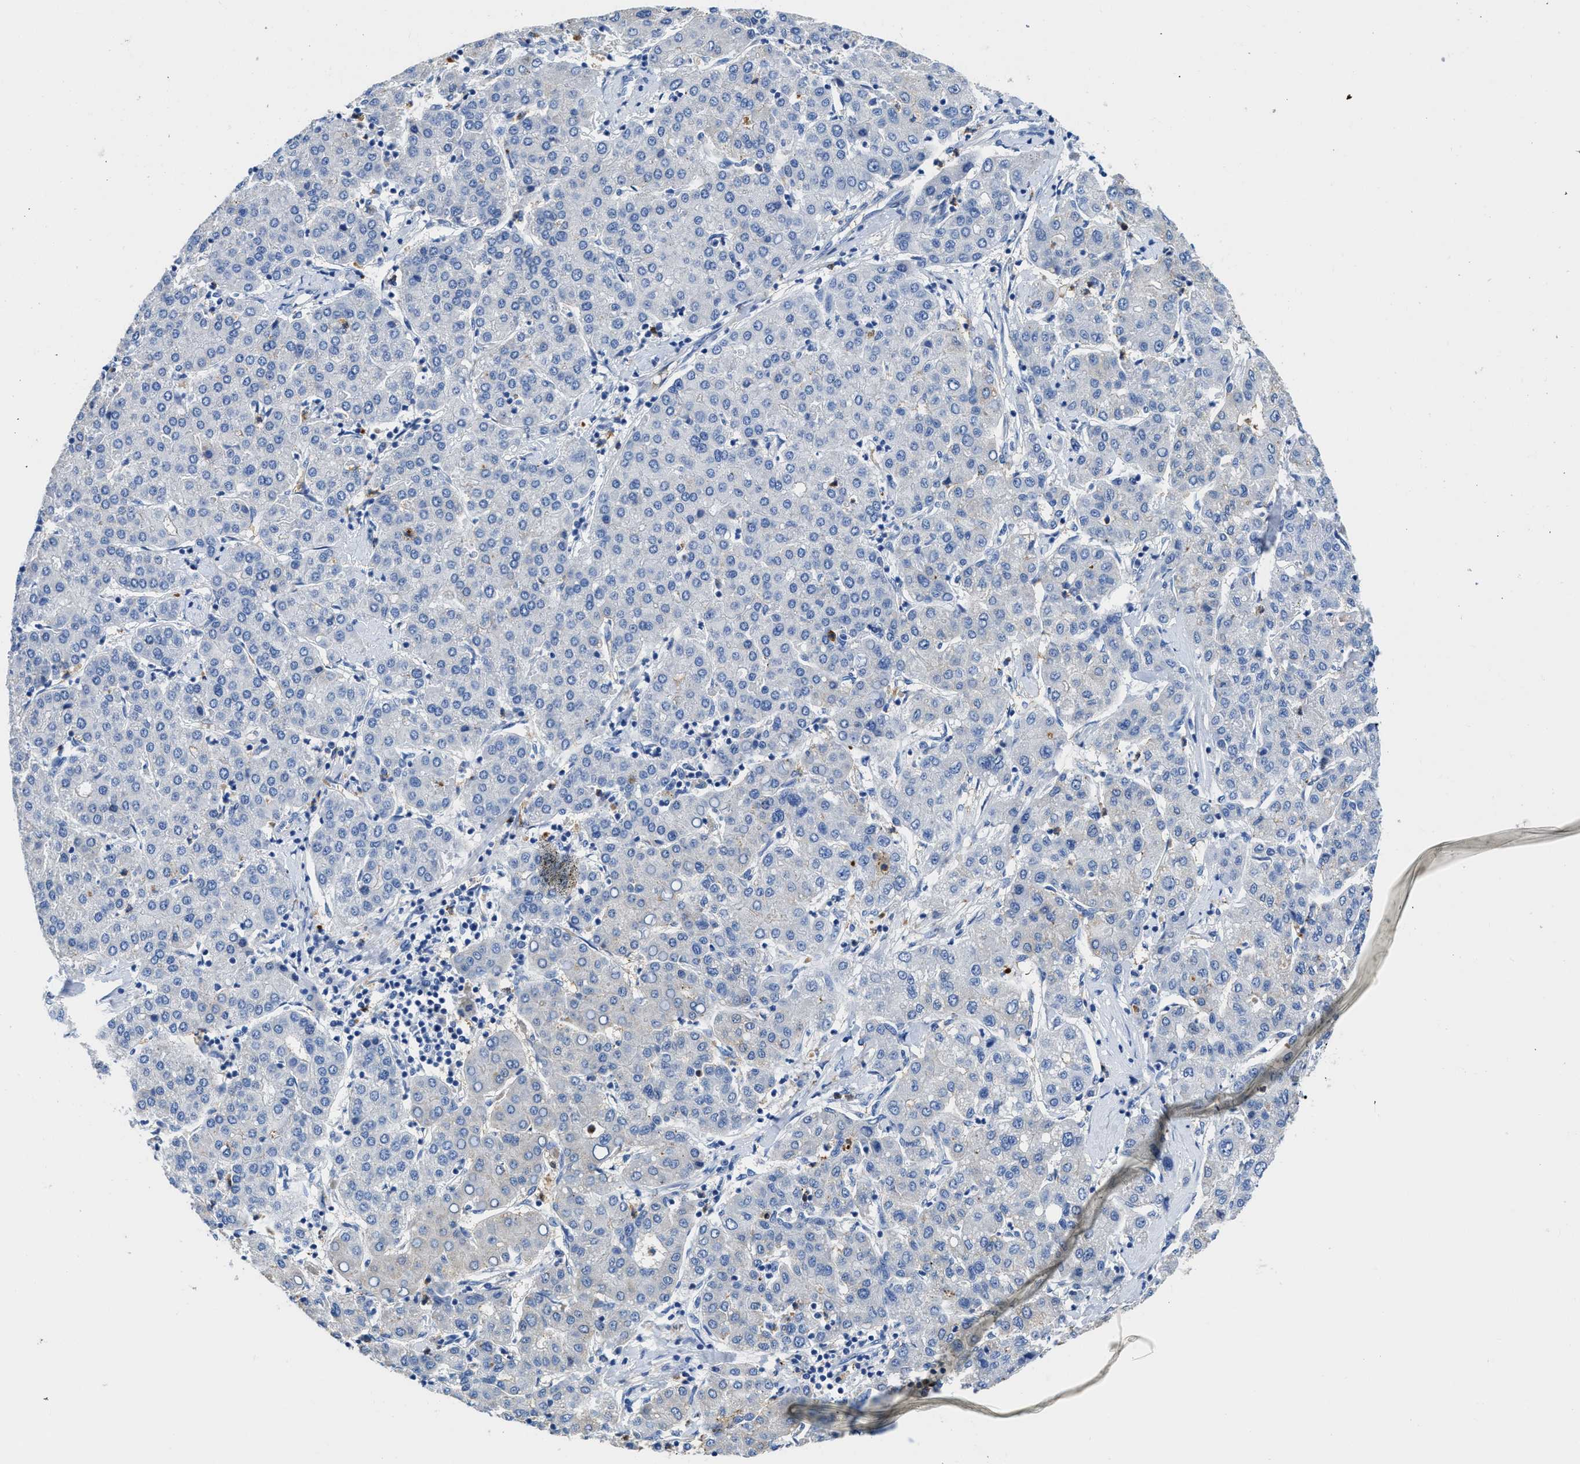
{"staining": {"intensity": "negative", "quantity": "none", "location": "none"}, "tissue": "liver cancer", "cell_type": "Tumor cells", "image_type": "cancer", "snomed": [{"axis": "morphology", "description": "Carcinoma, Hepatocellular, NOS"}, {"axis": "topography", "description": "Liver"}], "caption": "Liver cancer was stained to show a protein in brown. There is no significant expression in tumor cells.", "gene": "NEB", "patient": {"sex": "male", "age": 65}}